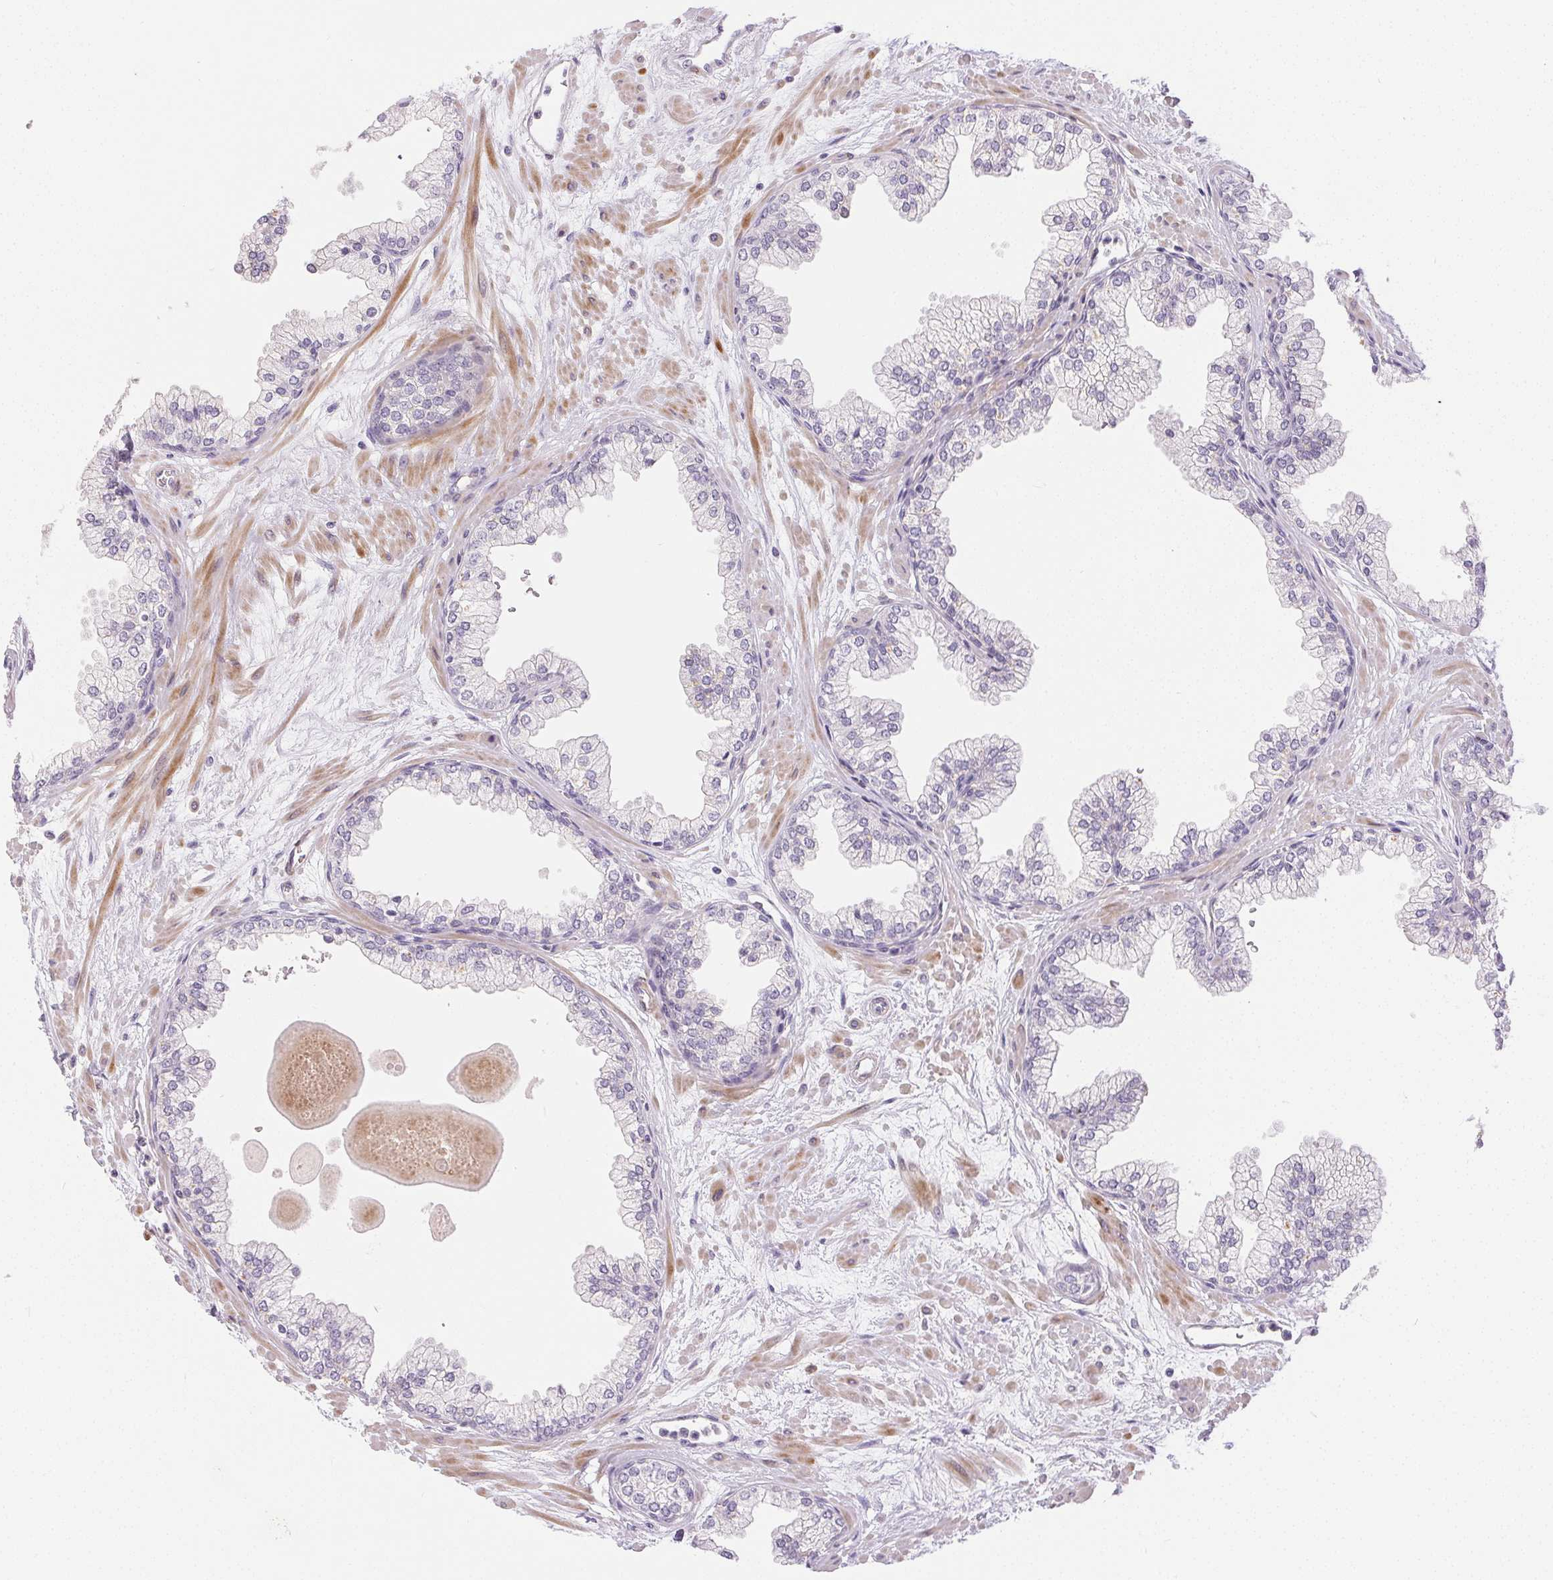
{"staining": {"intensity": "negative", "quantity": "none", "location": "none"}, "tissue": "prostate", "cell_type": "Glandular cells", "image_type": "normal", "snomed": [{"axis": "morphology", "description": "Normal tissue, NOS"}, {"axis": "topography", "description": "Prostate"}, {"axis": "topography", "description": "Peripheral nerve tissue"}], "caption": "This image is of normal prostate stained with IHC to label a protein in brown with the nuclei are counter-stained blue. There is no positivity in glandular cells. (DAB immunohistochemistry, high magnification).", "gene": "RPGRIP1", "patient": {"sex": "male", "age": 61}}